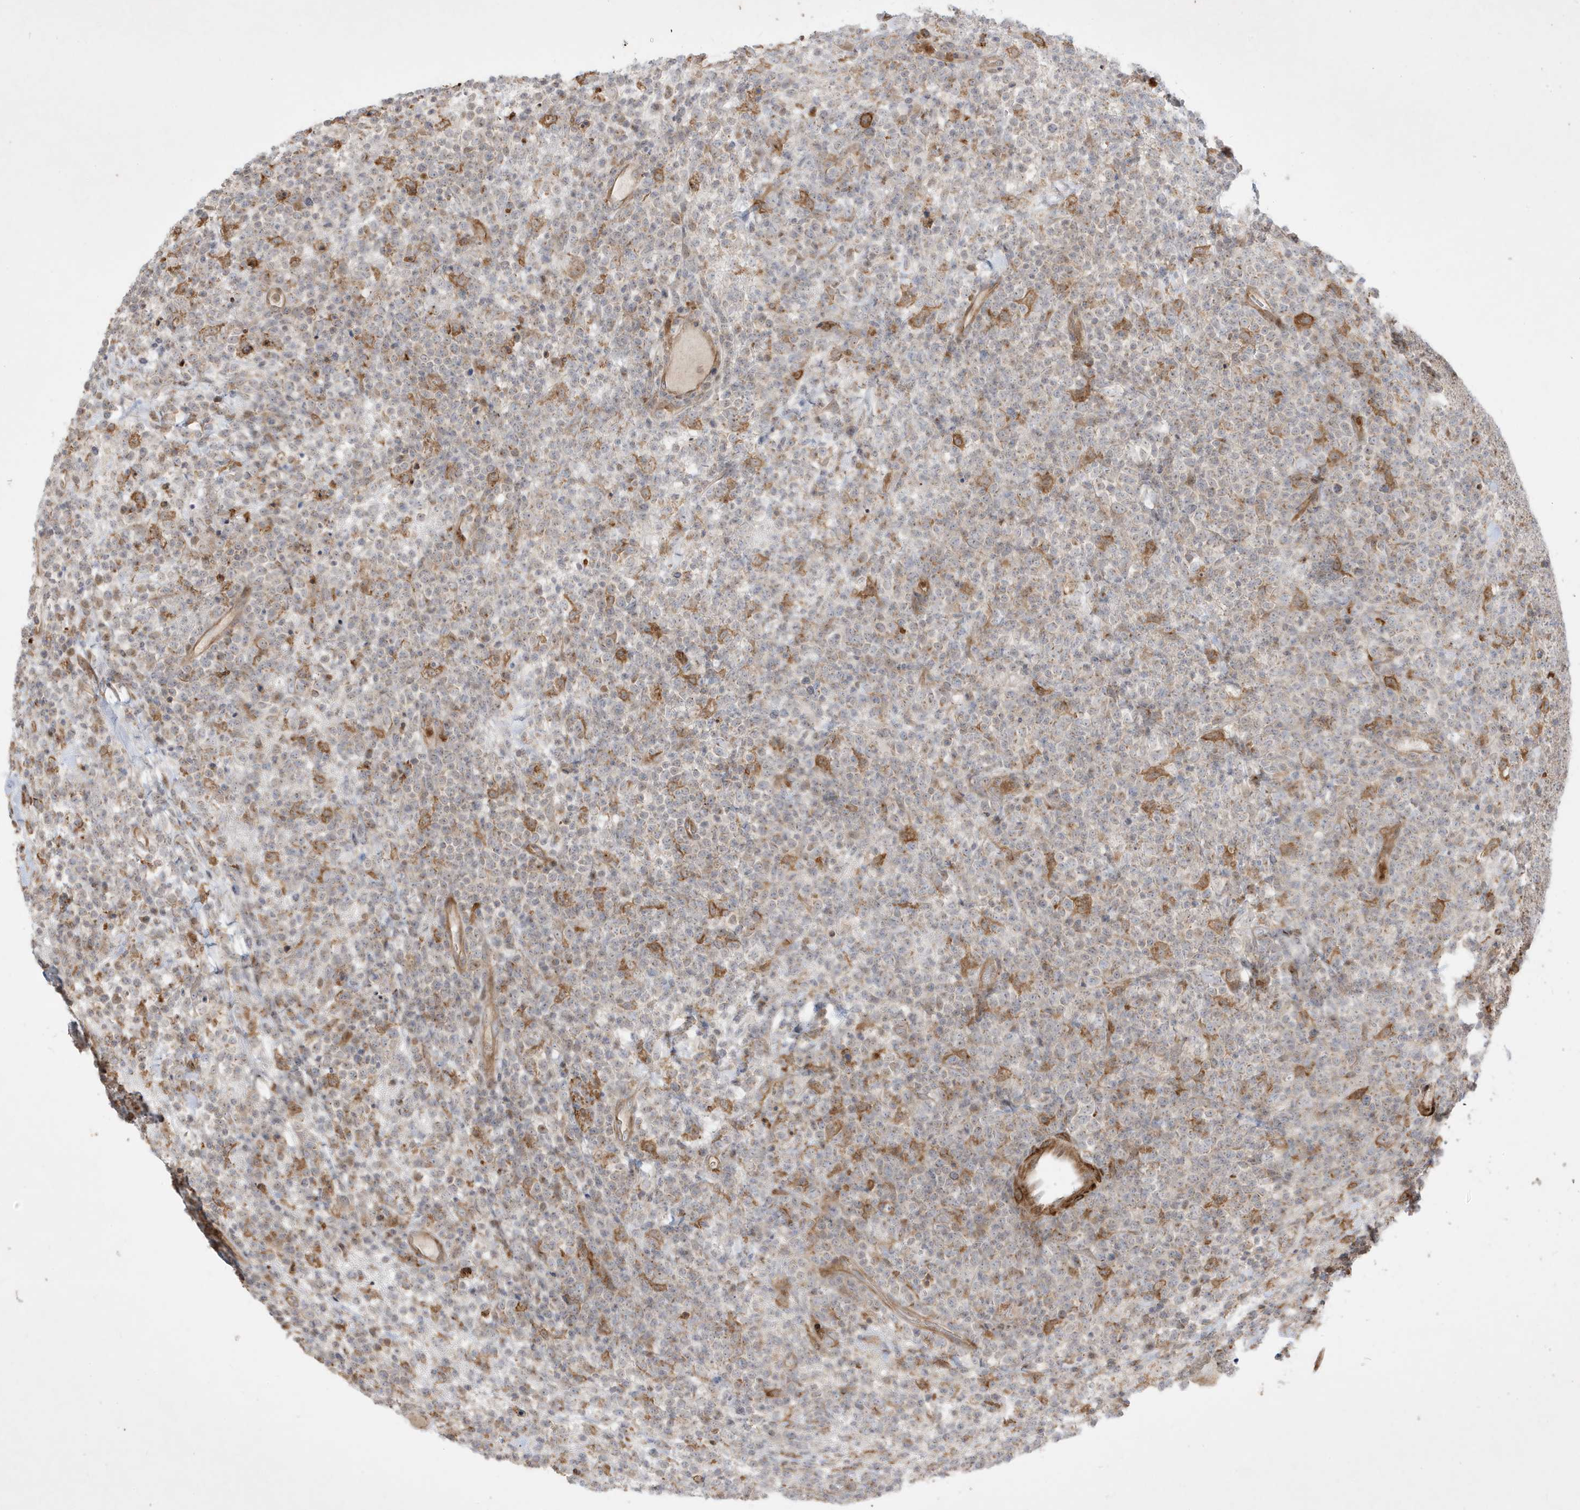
{"staining": {"intensity": "weak", "quantity": "25%-75%", "location": "cytoplasmic/membranous"}, "tissue": "lymphoma", "cell_type": "Tumor cells", "image_type": "cancer", "snomed": [{"axis": "morphology", "description": "Malignant lymphoma, non-Hodgkin's type, High grade"}, {"axis": "topography", "description": "Colon"}], "caption": "An immunohistochemistry (IHC) photomicrograph of neoplastic tissue is shown. Protein staining in brown highlights weak cytoplasmic/membranous positivity in lymphoma within tumor cells.", "gene": "IFT57", "patient": {"sex": "female", "age": 53}}